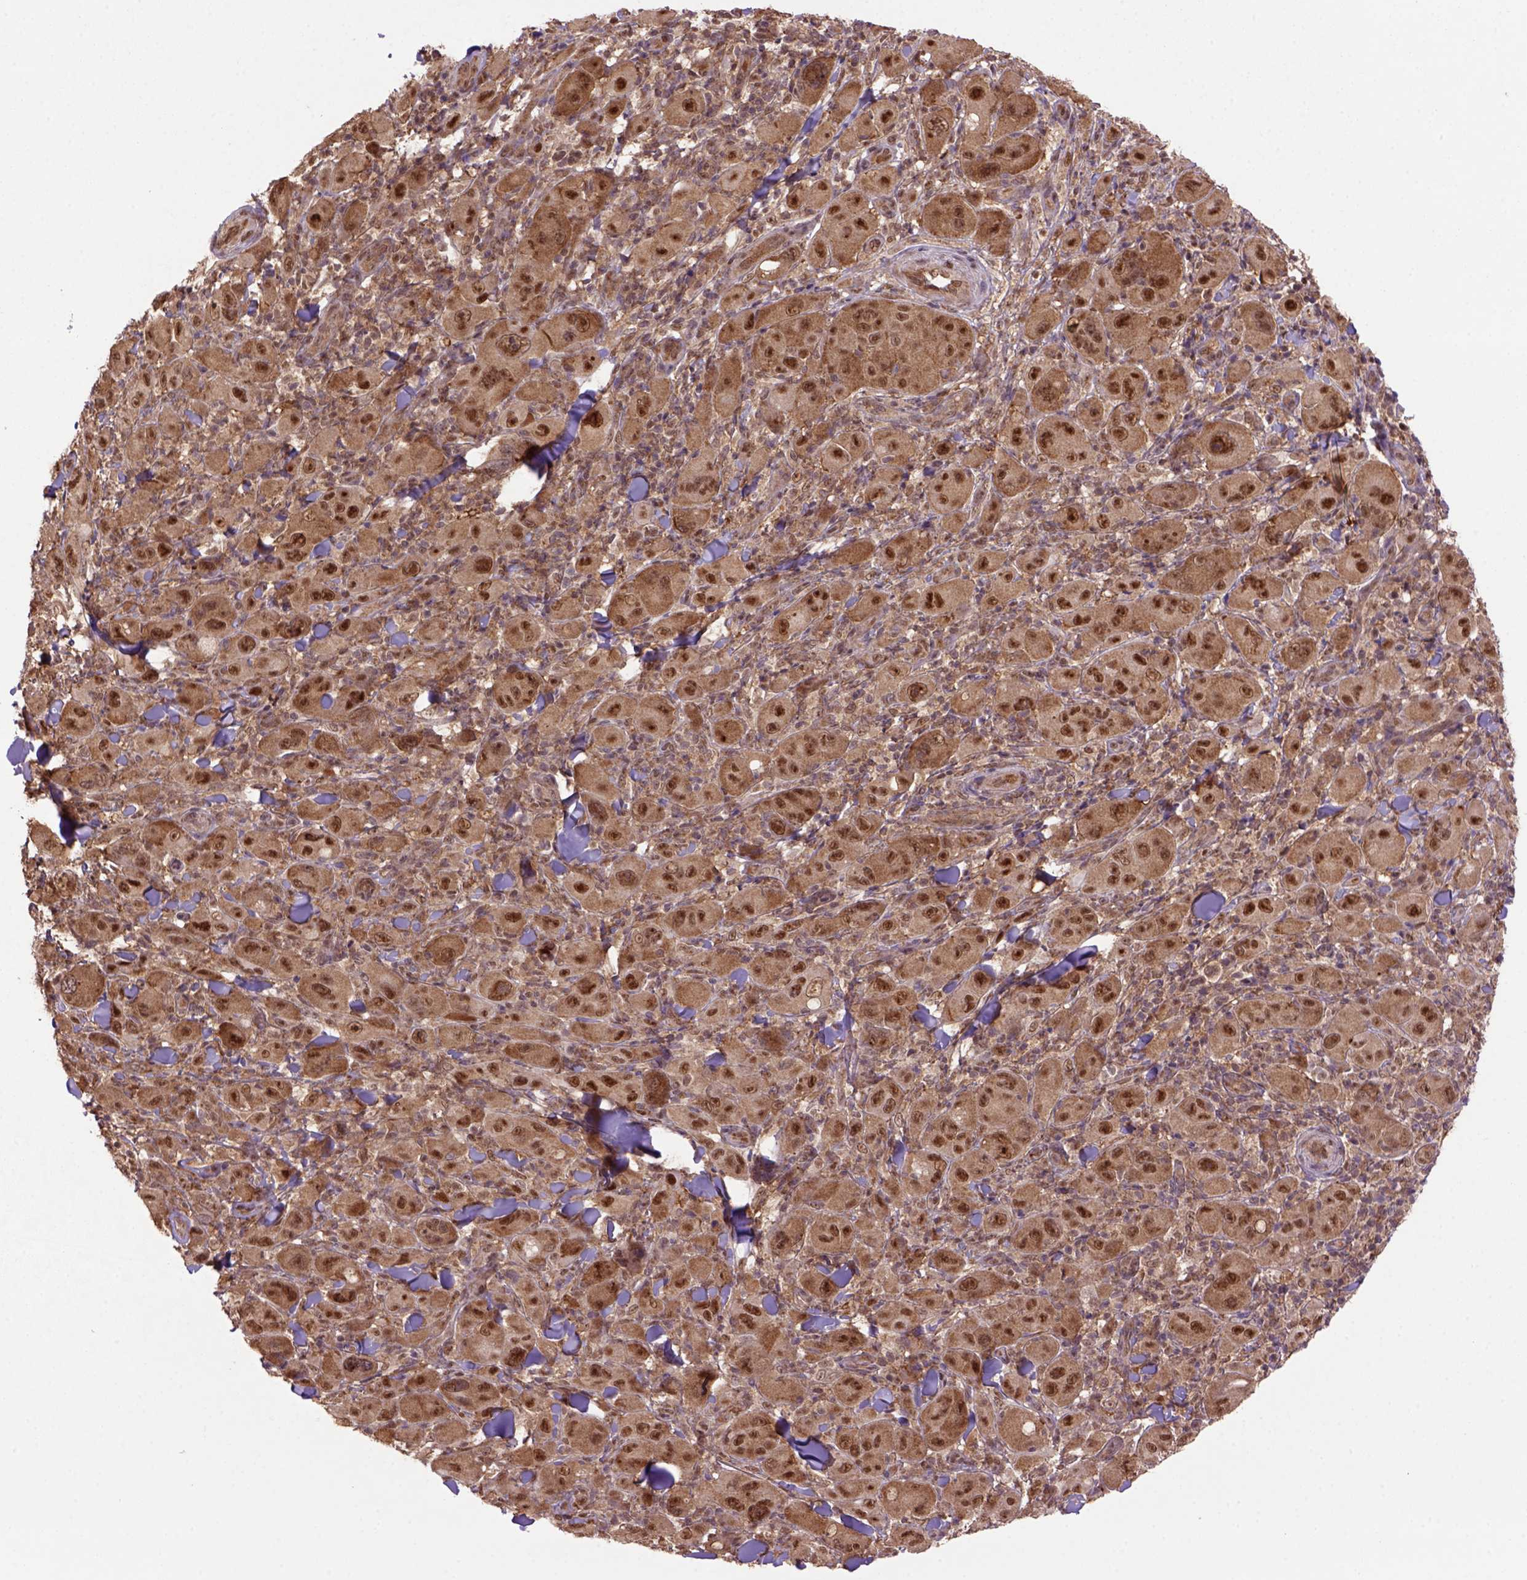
{"staining": {"intensity": "strong", "quantity": ">75%", "location": "cytoplasmic/membranous,nuclear"}, "tissue": "melanoma", "cell_type": "Tumor cells", "image_type": "cancer", "snomed": [{"axis": "morphology", "description": "Malignant melanoma, NOS"}, {"axis": "topography", "description": "Skin"}], "caption": "Malignant melanoma stained with a brown dye exhibits strong cytoplasmic/membranous and nuclear positive positivity in about >75% of tumor cells.", "gene": "PSMC2", "patient": {"sex": "female", "age": 87}}